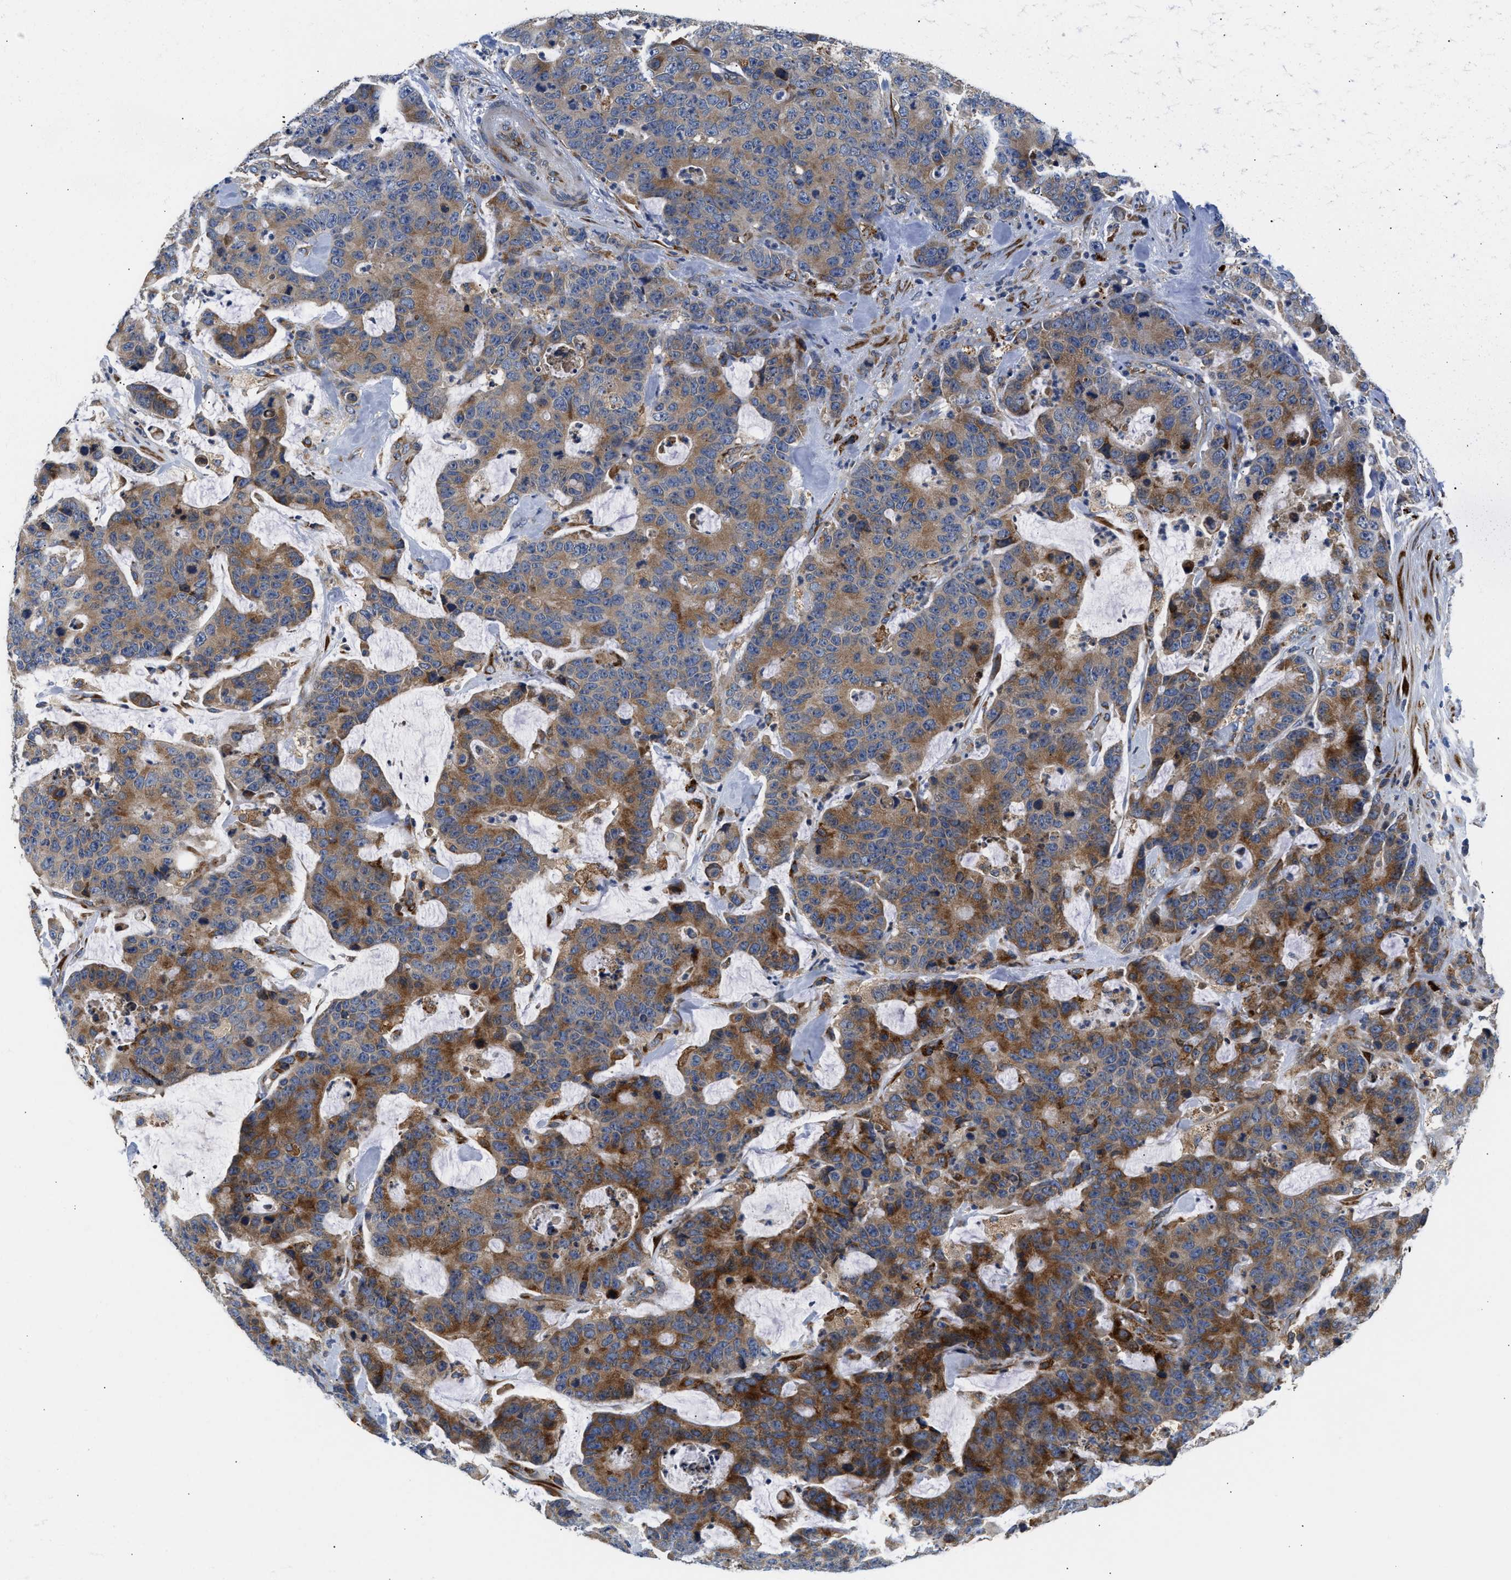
{"staining": {"intensity": "strong", "quantity": ">75%", "location": "cytoplasmic/membranous"}, "tissue": "colorectal cancer", "cell_type": "Tumor cells", "image_type": "cancer", "snomed": [{"axis": "morphology", "description": "Adenocarcinoma, NOS"}, {"axis": "topography", "description": "Colon"}], "caption": "Tumor cells reveal high levels of strong cytoplasmic/membranous positivity in about >75% of cells in colorectal cancer. The staining was performed using DAB to visualize the protein expression in brown, while the nuclei were stained in blue with hematoxylin (Magnification: 20x).", "gene": "AMZ1", "patient": {"sex": "female", "age": 86}}